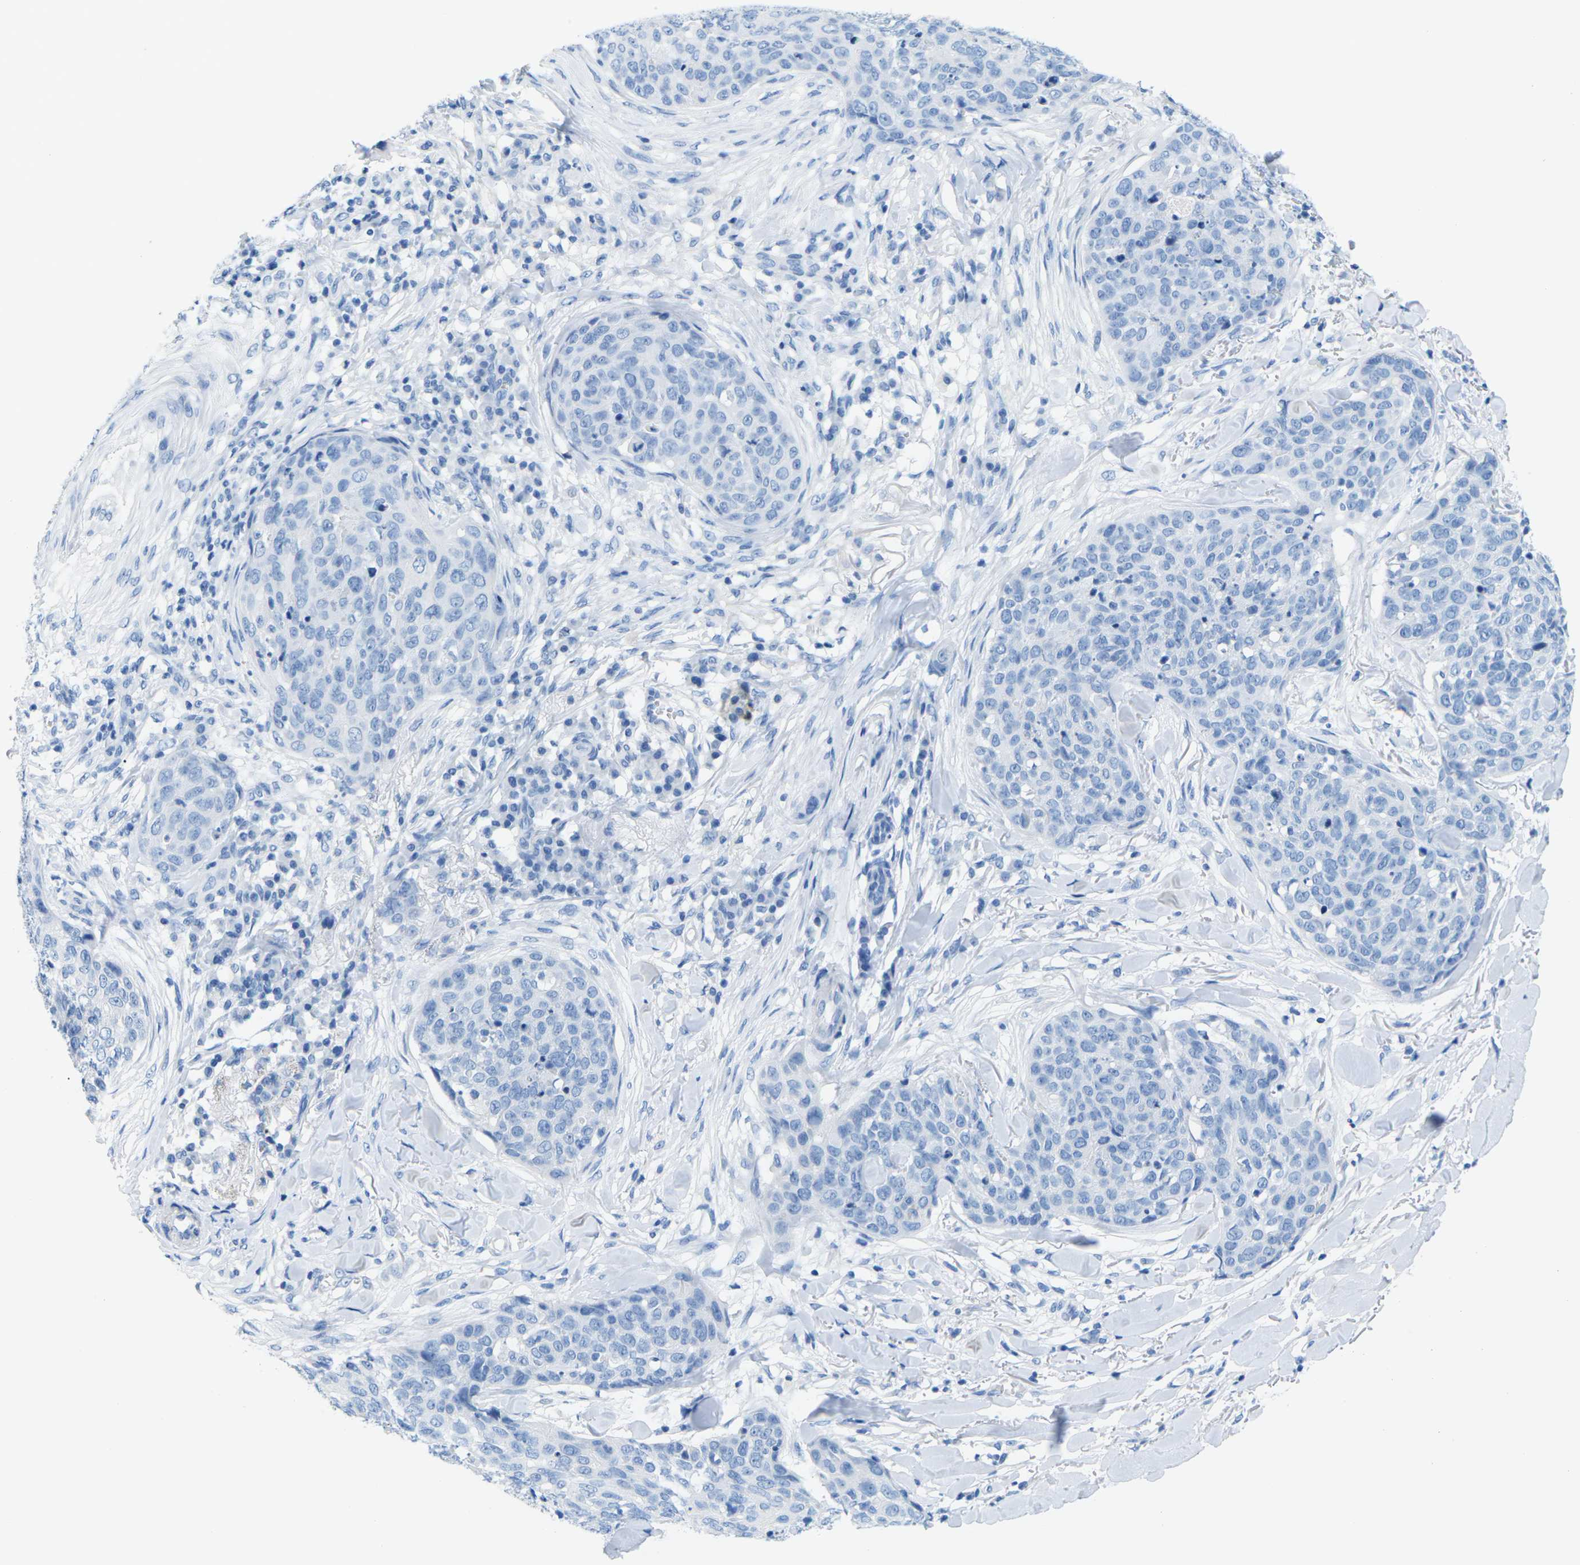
{"staining": {"intensity": "negative", "quantity": "none", "location": "none"}, "tissue": "skin cancer", "cell_type": "Tumor cells", "image_type": "cancer", "snomed": [{"axis": "morphology", "description": "Squamous cell carcinoma in situ, NOS"}, {"axis": "morphology", "description": "Squamous cell carcinoma, NOS"}, {"axis": "topography", "description": "Skin"}], "caption": "Immunohistochemistry of skin cancer reveals no staining in tumor cells. Nuclei are stained in blue.", "gene": "SLC12A1", "patient": {"sex": "male", "age": 93}}